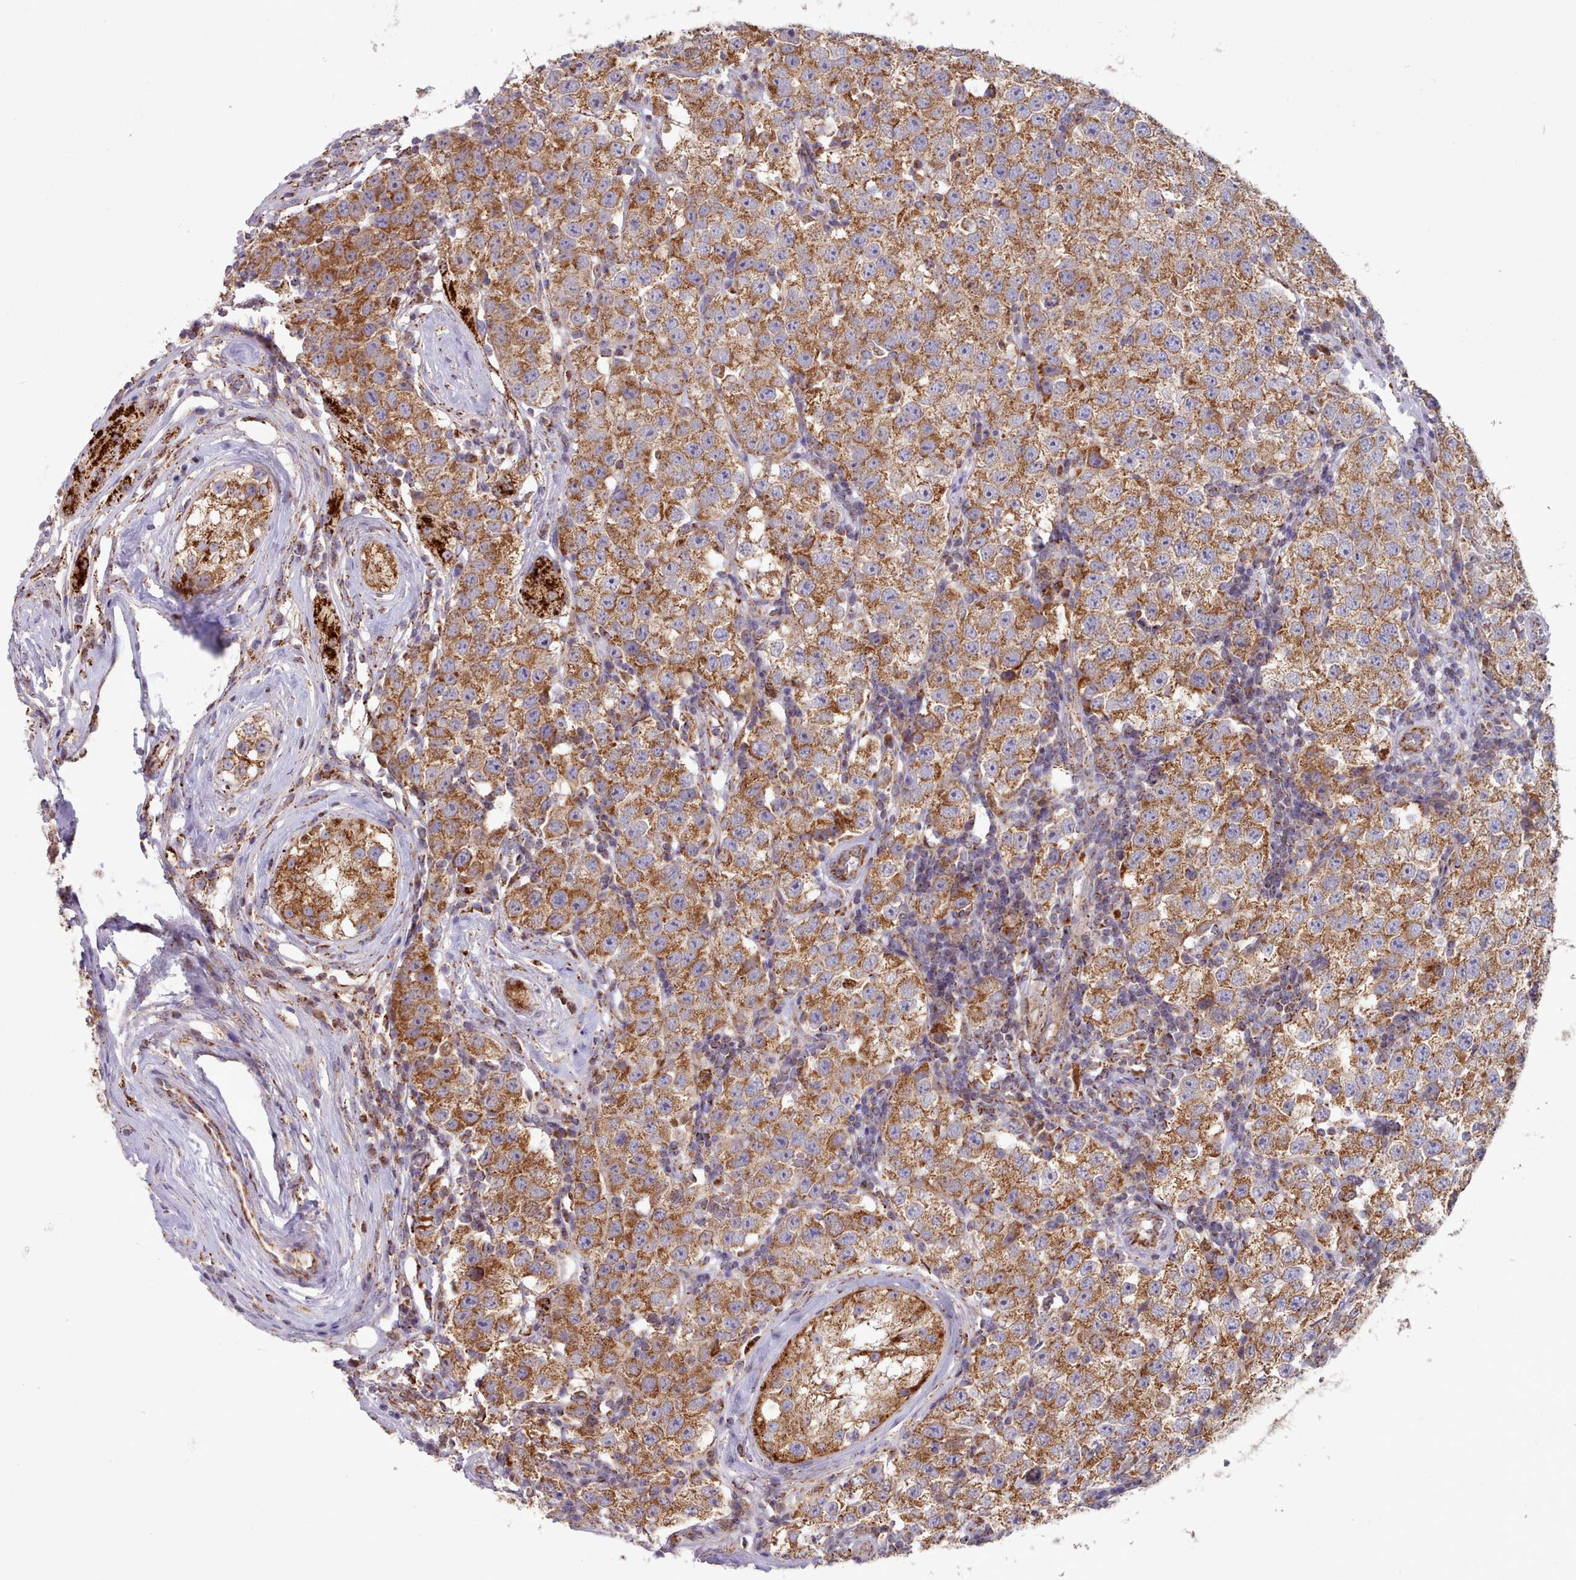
{"staining": {"intensity": "strong", "quantity": ">75%", "location": "cytoplasmic/membranous"}, "tissue": "testis cancer", "cell_type": "Tumor cells", "image_type": "cancer", "snomed": [{"axis": "morphology", "description": "Seminoma, NOS"}, {"axis": "topography", "description": "Testis"}], "caption": "Immunohistochemical staining of seminoma (testis) shows strong cytoplasmic/membranous protein staining in about >75% of tumor cells. Using DAB (3,3'-diaminobenzidine) (brown) and hematoxylin (blue) stains, captured at high magnification using brightfield microscopy.", "gene": "HSDL2", "patient": {"sex": "male", "age": 34}}